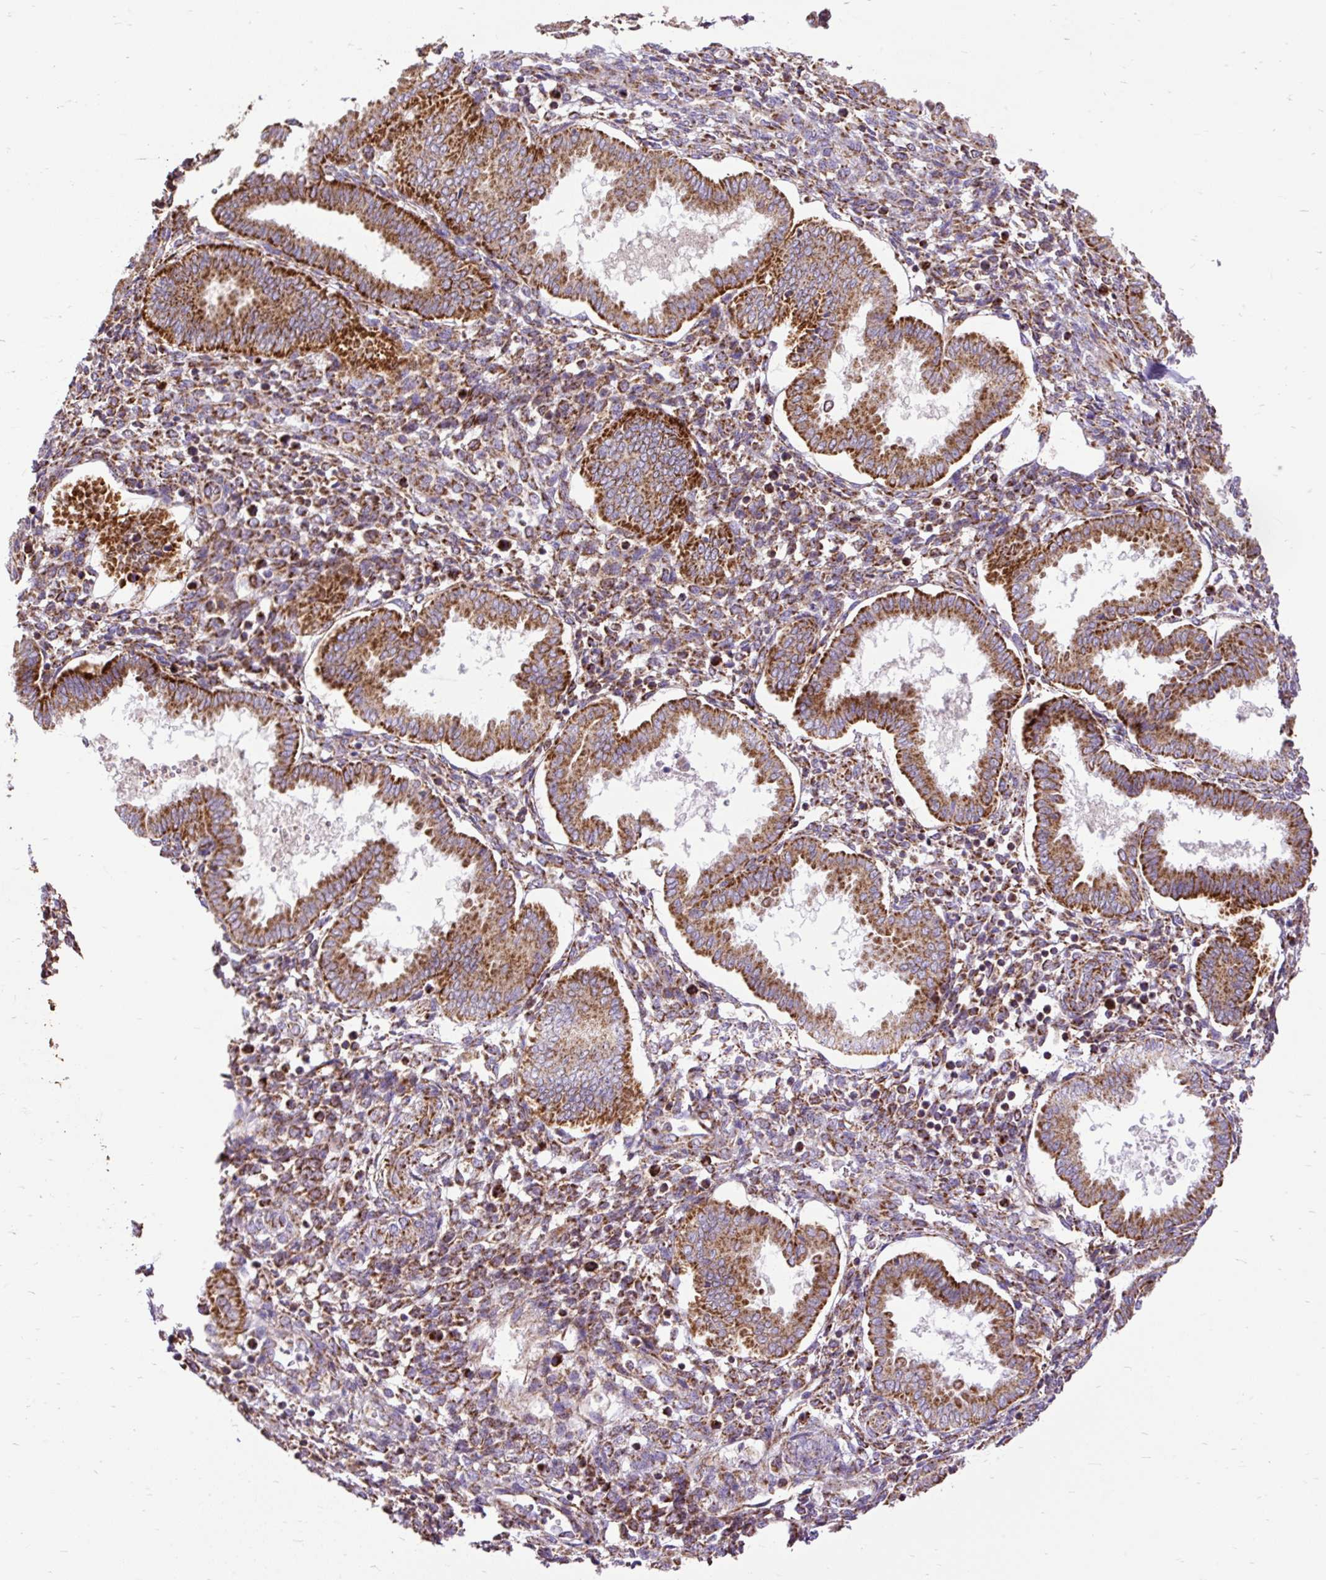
{"staining": {"intensity": "moderate", "quantity": "25%-75%", "location": "cytoplasmic/membranous"}, "tissue": "endometrium", "cell_type": "Cells in endometrial stroma", "image_type": "normal", "snomed": [{"axis": "morphology", "description": "Normal tissue, NOS"}, {"axis": "topography", "description": "Endometrium"}], "caption": "Unremarkable endometrium exhibits moderate cytoplasmic/membranous expression in approximately 25%-75% of cells in endometrial stroma, visualized by immunohistochemistry. (DAB IHC with brightfield microscopy, high magnification).", "gene": "TOMM40", "patient": {"sex": "female", "age": 24}}